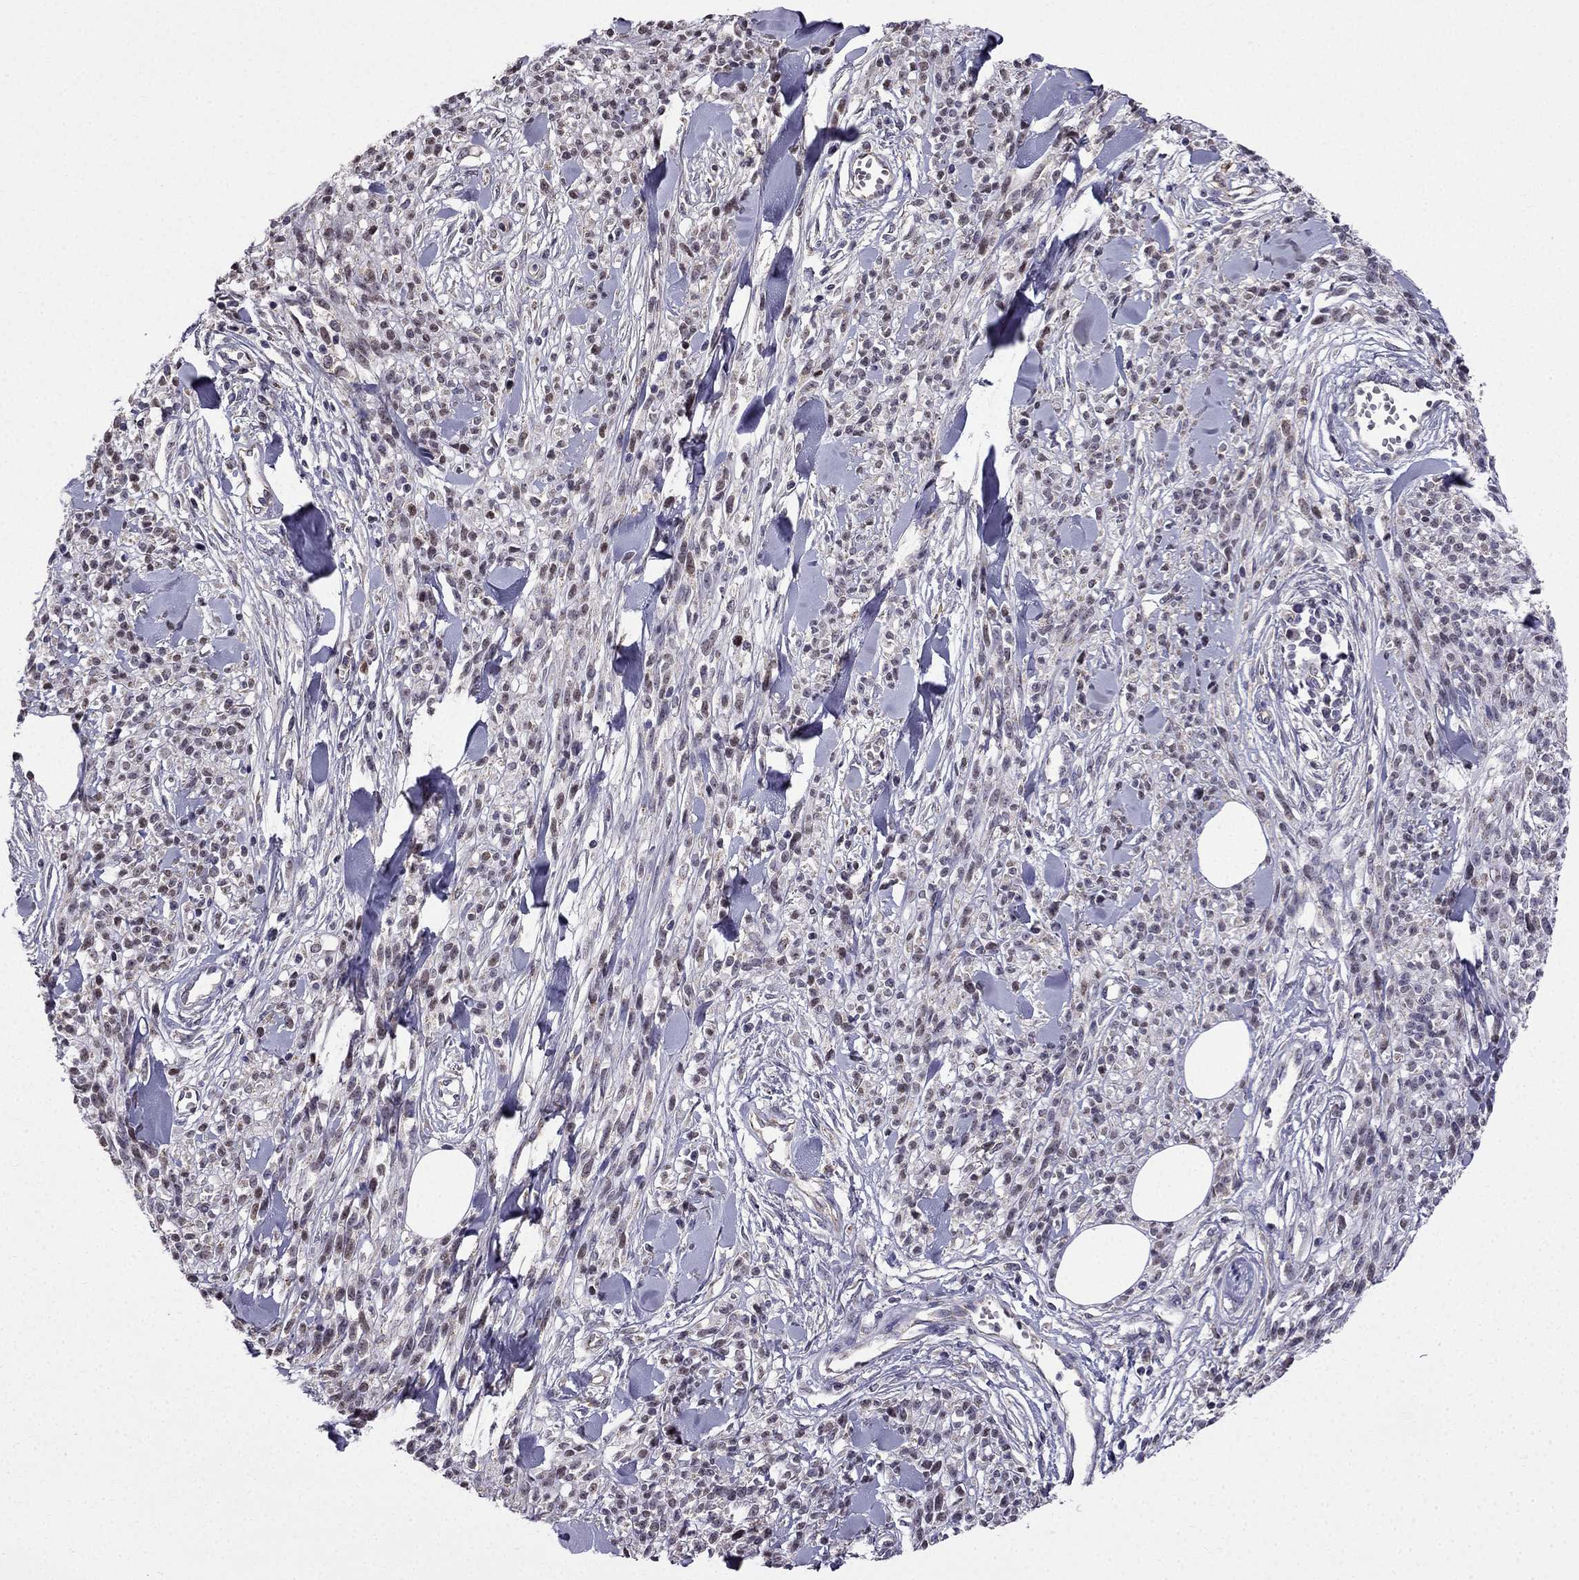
{"staining": {"intensity": "weak", "quantity": "25%-75%", "location": "cytoplasmic/membranous"}, "tissue": "melanoma", "cell_type": "Tumor cells", "image_type": "cancer", "snomed": [{"axis": "morphology", "description": "Malignant melanoma, NOS"}, {"axis": "topography", "description": "Skin"}, {"axis": "topography", "description": "Skin of trunk"}], "caption": "IHC (DAB) staining of melanoma demonstrates weak cytoplasmic/membranous protein positivity in approximately 25%-75% of tumor cells. (IHC, brightfield microscopy, high magnification).", "gene": "SLC6A2", "patient": {"sex": "male", "age": 74}}